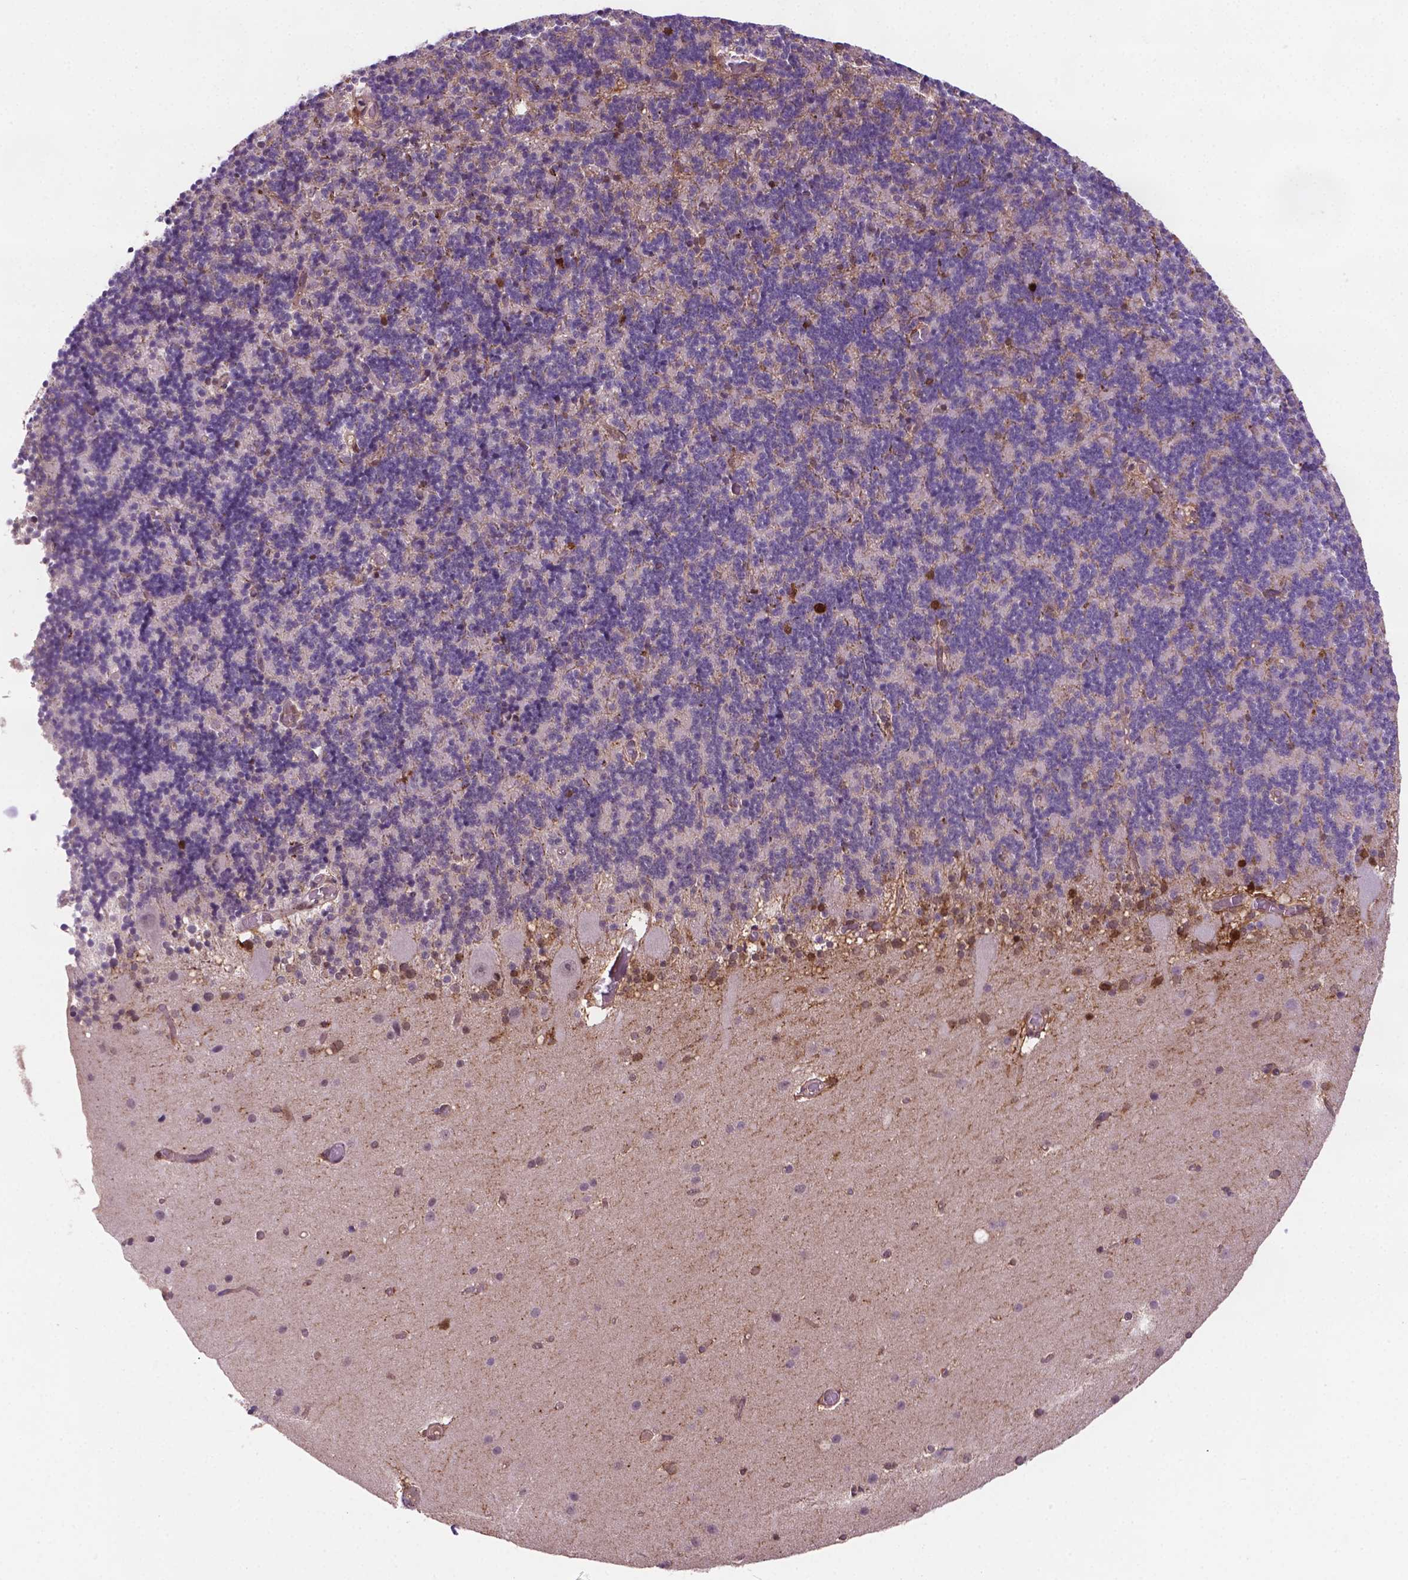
{"staining": {"intensity": "moderate", "quantity": "<25%", "location": "cytoplasmic/membranous"}, "tissue": "cerebellum", "cell_type": "Cells in granular layer", "image_type": "normal", "snomed": [{"axis": "morphology", "description": "Normal tissue, NOS"}, {"axis": "topography", "description": "Cerebellum"}], "caption": "The immunohistochemical stain shows moderate cytoplasmic/membranous positivity in cells in granular layer of benign cerebellum. The staining was performed using DAB to visualize the protein expression in brown, while the nuclei were stained in blue with hematoxylin (Magnification: 20x).", "gene": "PLIN3", "patient": {"sex": "male", "age": 70}}